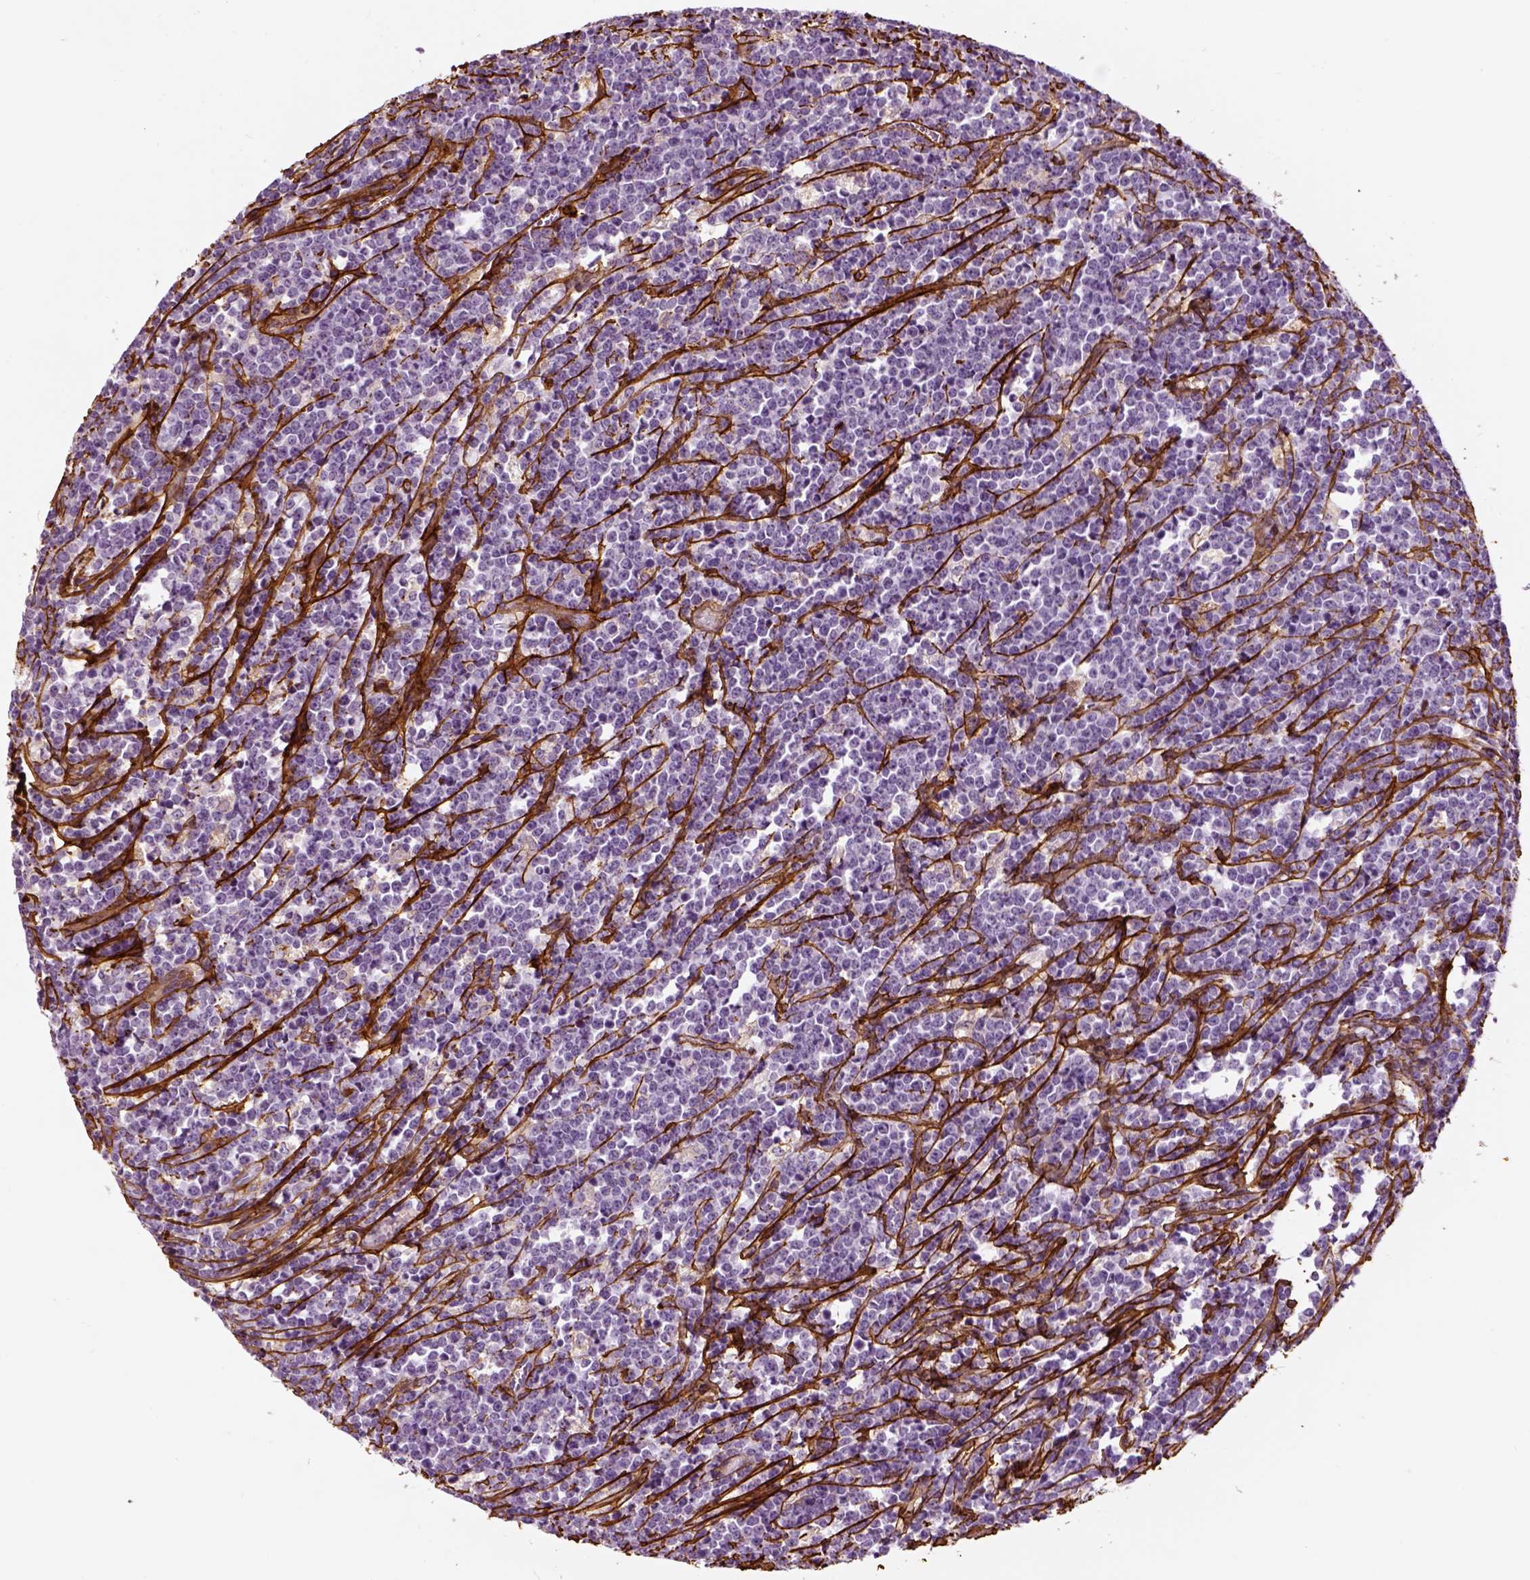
{"staining": {"intensity": "negative", "quantity": "none", "location": "none"}, "tissue": "lymphoma", "cell_type": "Tumor cells", "image_type": "cancer", "snomed": [{"axis": "morphology", "description": "Malignant lymphoma, non-Hodgkin's type, High grade"}, {"axis": "topography", "description": "Small intestine"}], "caption": "A histopathology image of human high-grade malignant lymphoma, non-Hodgkin's type is negative for staining in tumor cells. Nuclei are stained in blue.", "gene": "COL6A2", "patient": {"sex": "female", "age": 56}}